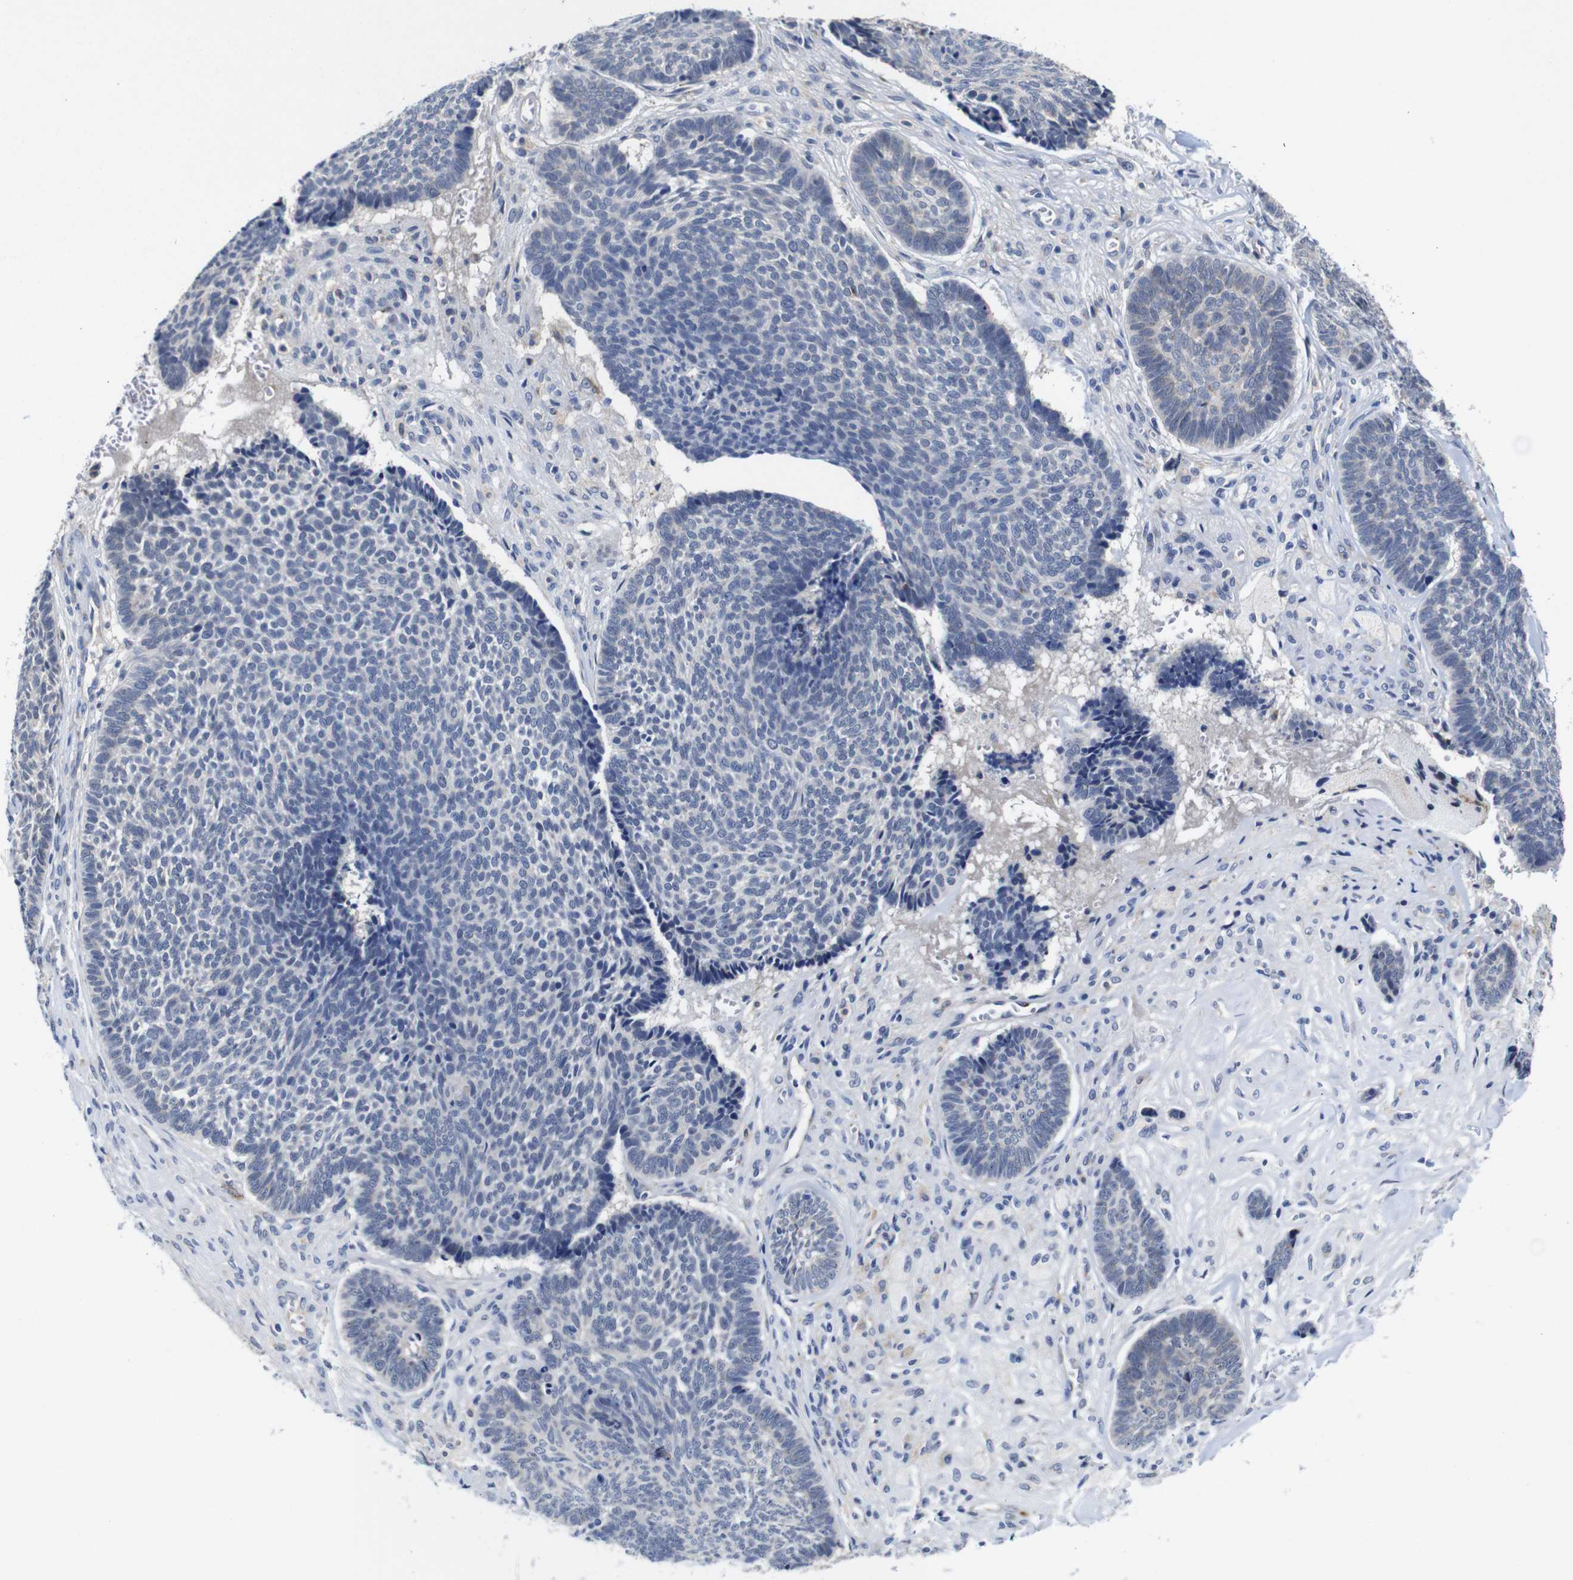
{"staining": {"intensity": "negative", "quantity": "none", "location": "none"}, "tissue": "skin cancer", "cell_type": "Tumor cells", "image_type": "cancer", "snomed": [{"axis": "morphology", "description": "Basal cell carcinoma"}, {"axis": "topography", "description": "Skin"}], "caption": "High magnification brightfield microscopy of skin cancer (basal cell carcinoma) stained with DAB (brown) and counterstained with hematoxylin (blue): tumor cells show no significant staining.", "gene": "FURIN", "patient": {"sex": "male", "age": 84}}